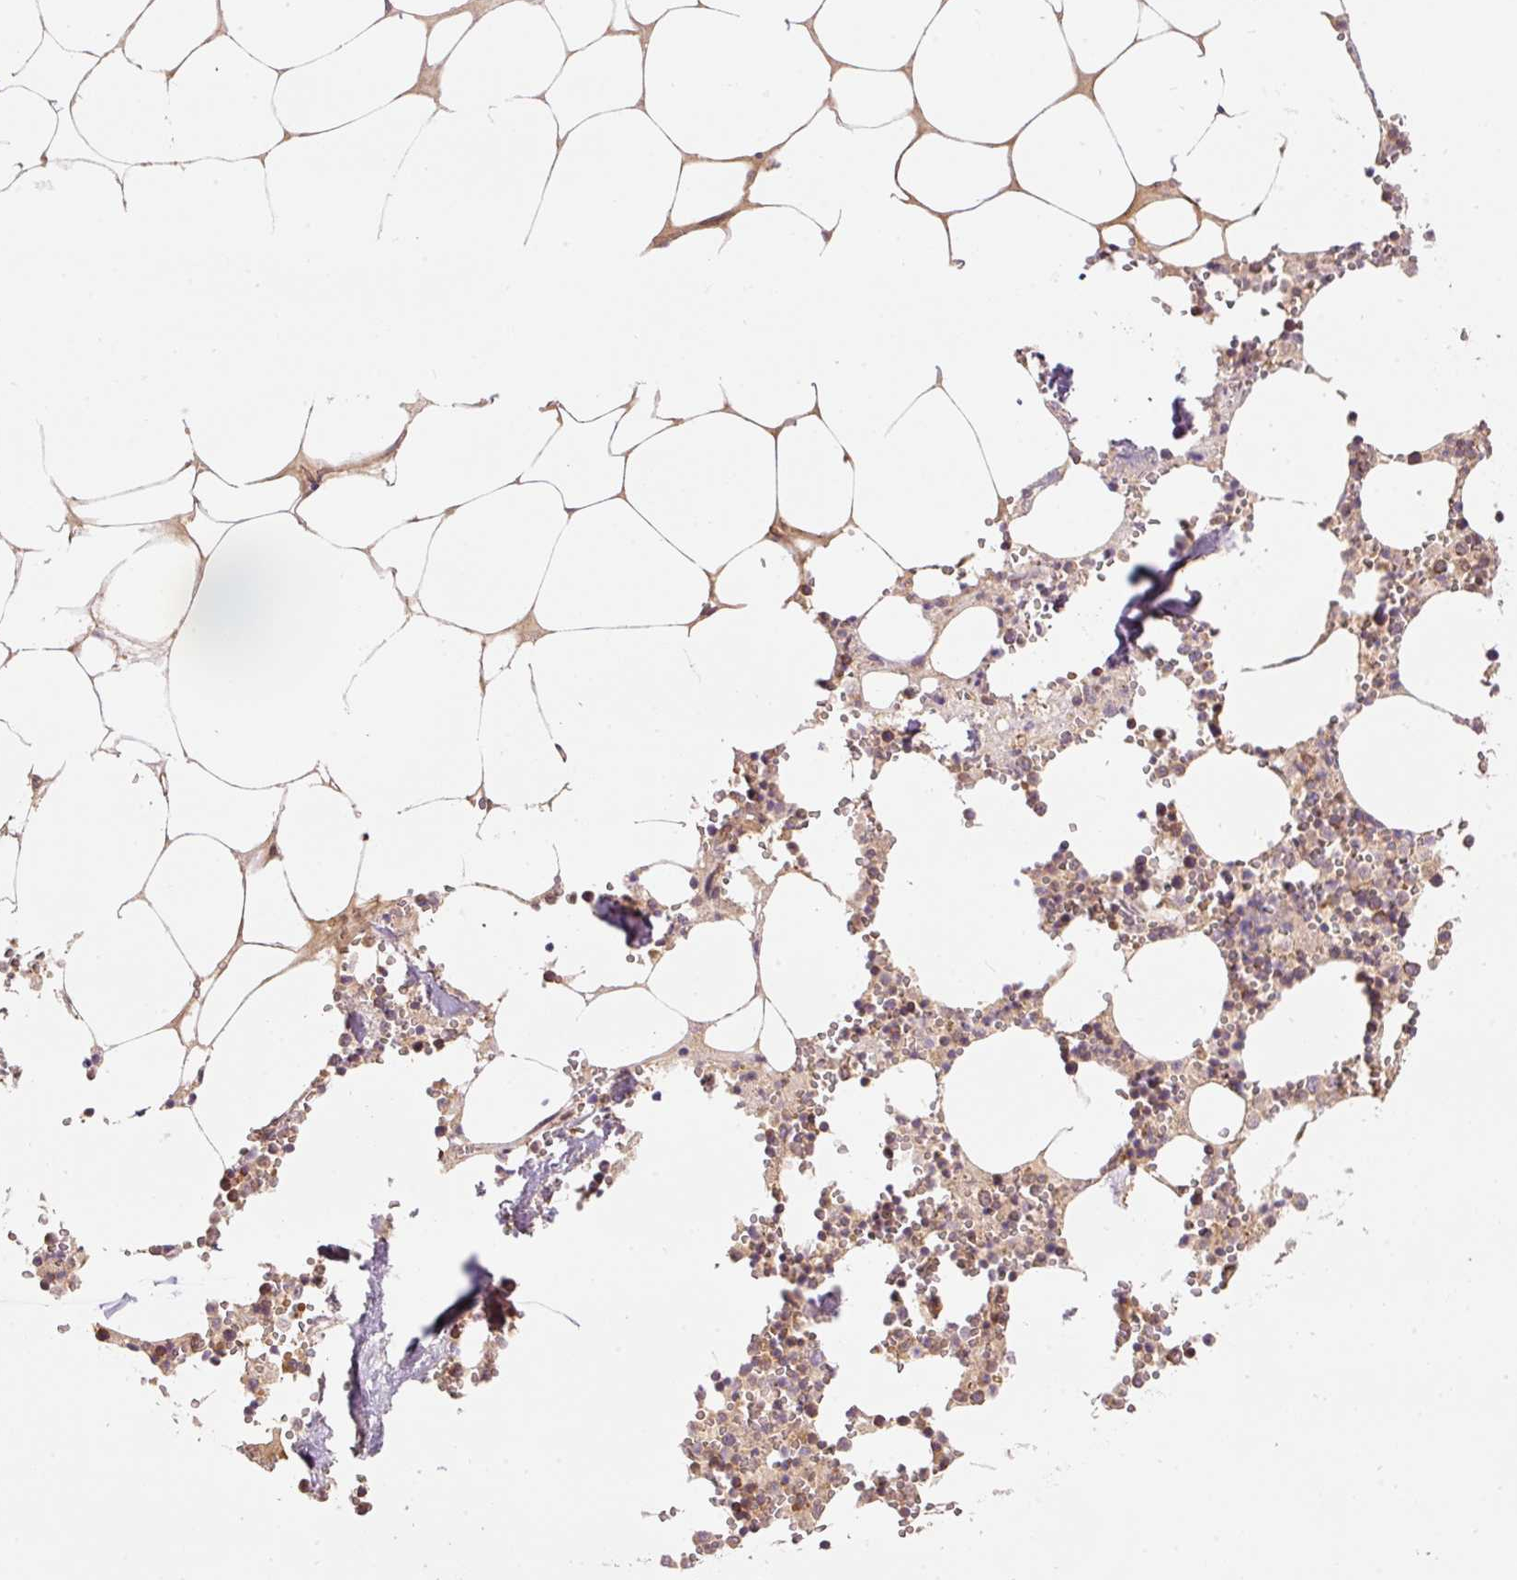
{"staining": {"intensity": "moderate", "quantity": "25%-75%", "location": "cytoplasmic/membranous"}, "tissue": "bone marrow", "cell_type": "Hematopoietic cells", "image_type": "normal", "snomed": [{"axis": "morphology", "description": "Normal tissue, NOS"}, {"axis": "topography", "description": "Bone marrow"}], "caption": "High-power microscopy captured an IHC micrograph of benign bone marrow, revealing moderate cytoplasmic/membranous positivity in approximately 25%-75% of hematopoietic cells. (Stains: DAB in brown, nuclei in blue, Microscopy: brightfield microscopy at high magnification).", "gene": "ADCY4", "patient": {"sex": "male", "age": 54}}